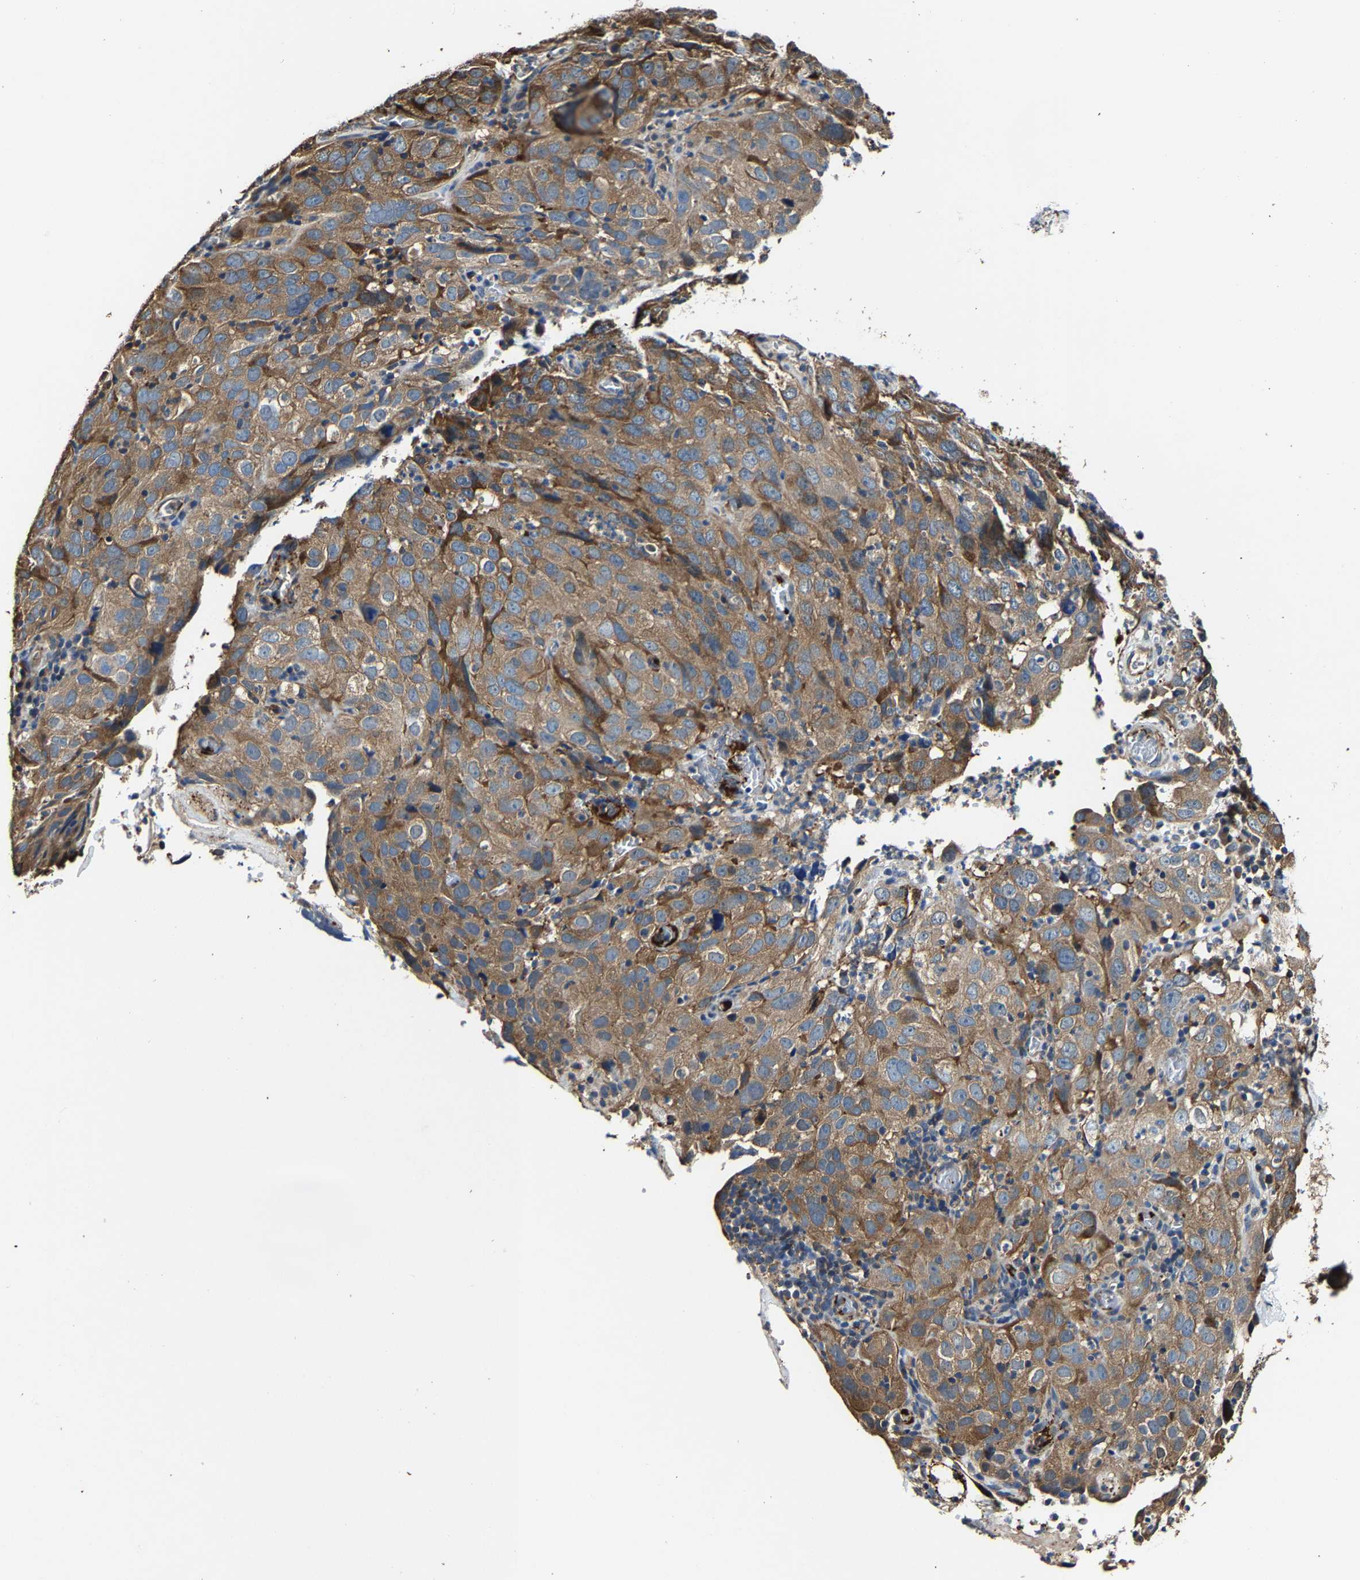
{"staining": {"intensity": "moderate", "quantity": ">75%", "location": "cytoplasmic/membranous"}, "tissue": "cervical cancer", "cell_type": "Tumor cells", "image_type": "cancer", "snomed": [{"axis": "morphology", "description": "Squamous cell carcinoma, NOS"}, {"axis": "topography", "description": "Cervix"}], "caption": "A brown stain shows moderate cytoplasmic/membranous staining of a protein in human cervical squamous cell carcinoma tumor cells.", "gene": "GFRA3", "patient": {"sex": "female", "age": 32}}